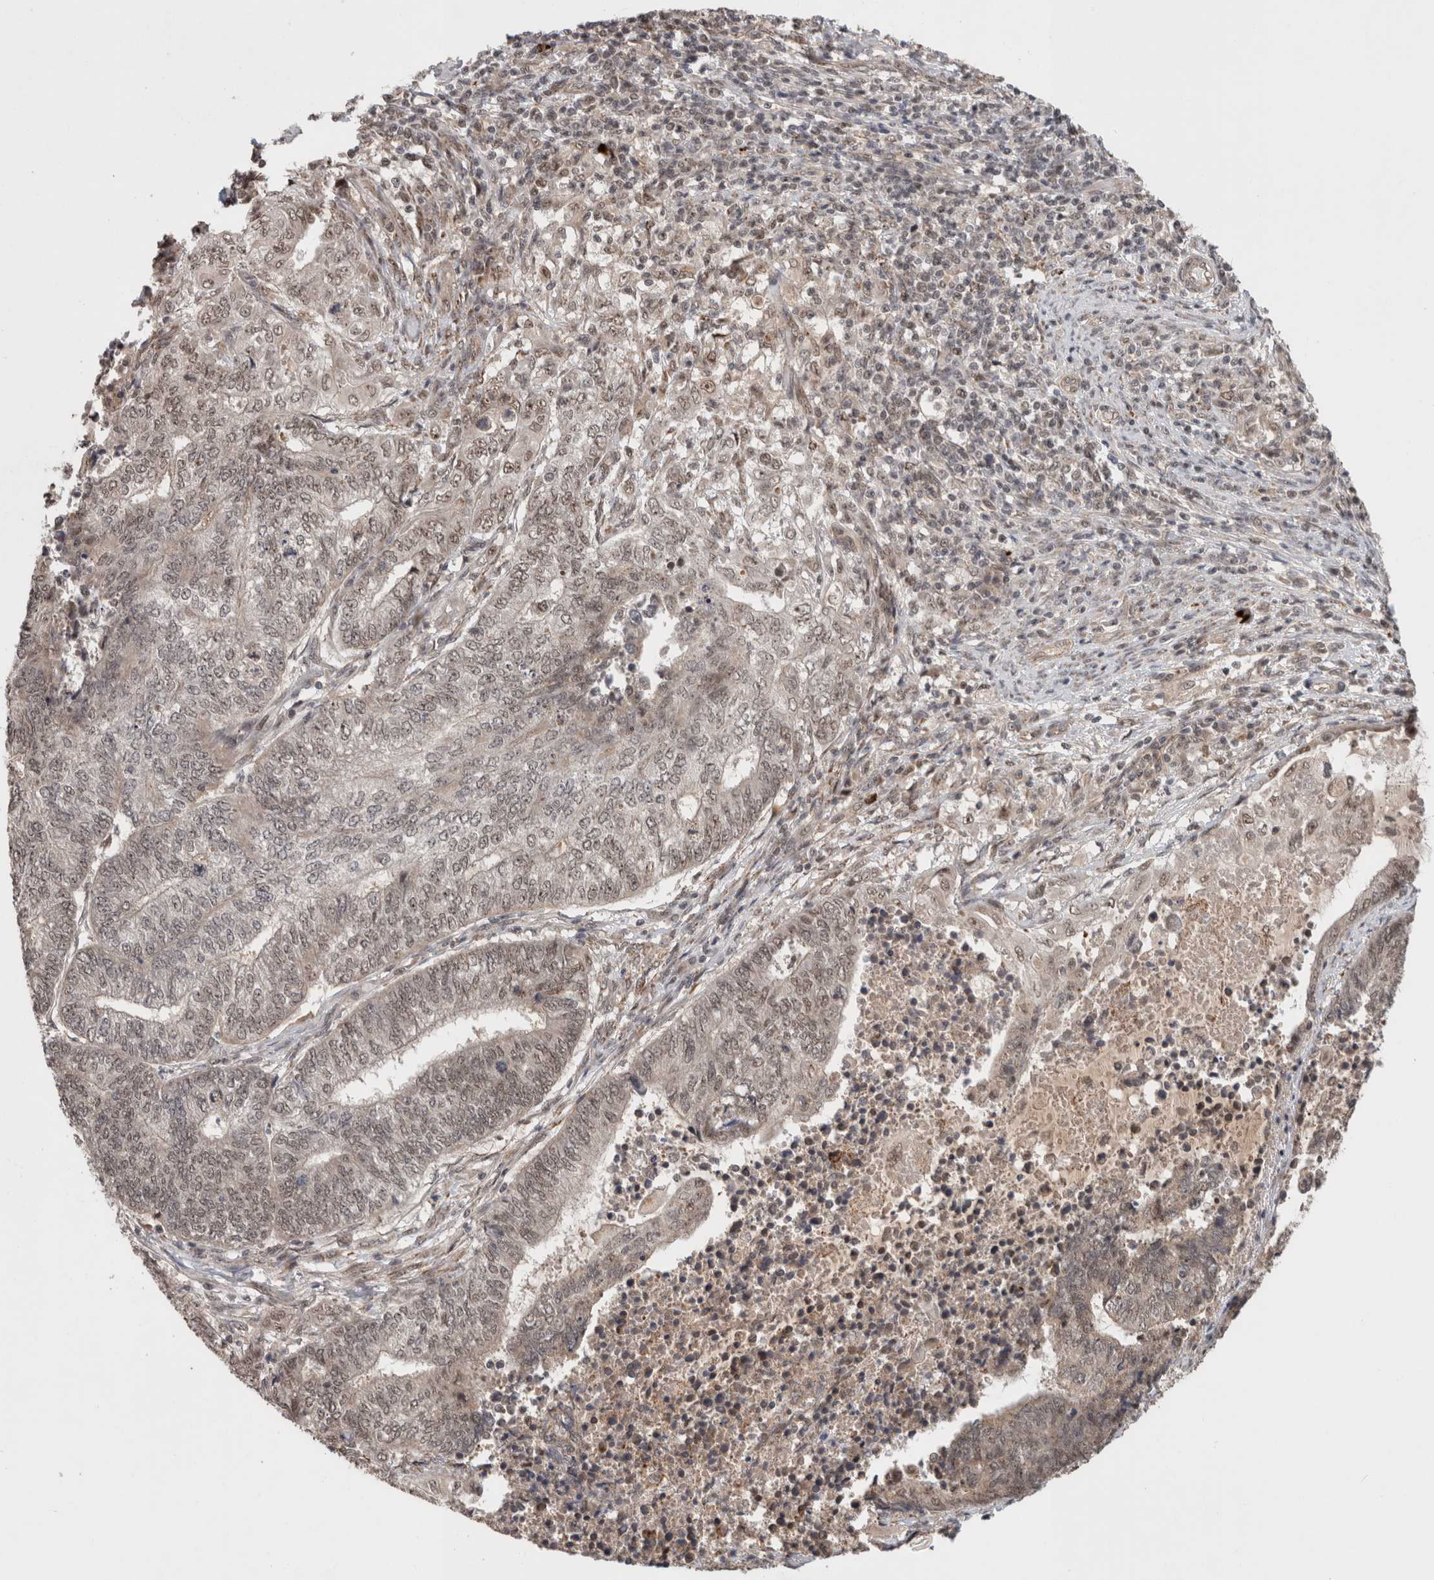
{"staining": {"intensity": "weak", "quantity": "25%-75%", "location": "nuclear"}, "tissue": "endometrial cancer", "cell_type": "Tumor cells", "image_type": "cancer", "snomed": [{"axis": "morphology", "description": "Adenocarcinoma, NOS"}, {"axis": "topography", "description": "Uterus"}, {"axis": "topography", "description": "Endometrium"}], "caption": "Immunohistochemistry (IHC) (DAB (3,3'-diaminobenzidine)) staining of endometrial cancer demonstrates weak nuclear protein expression in approximately 25%-75% of tumor cells.", "gene": "MPHOSPH6", "patient": {"sex": "female", "age": 70}}